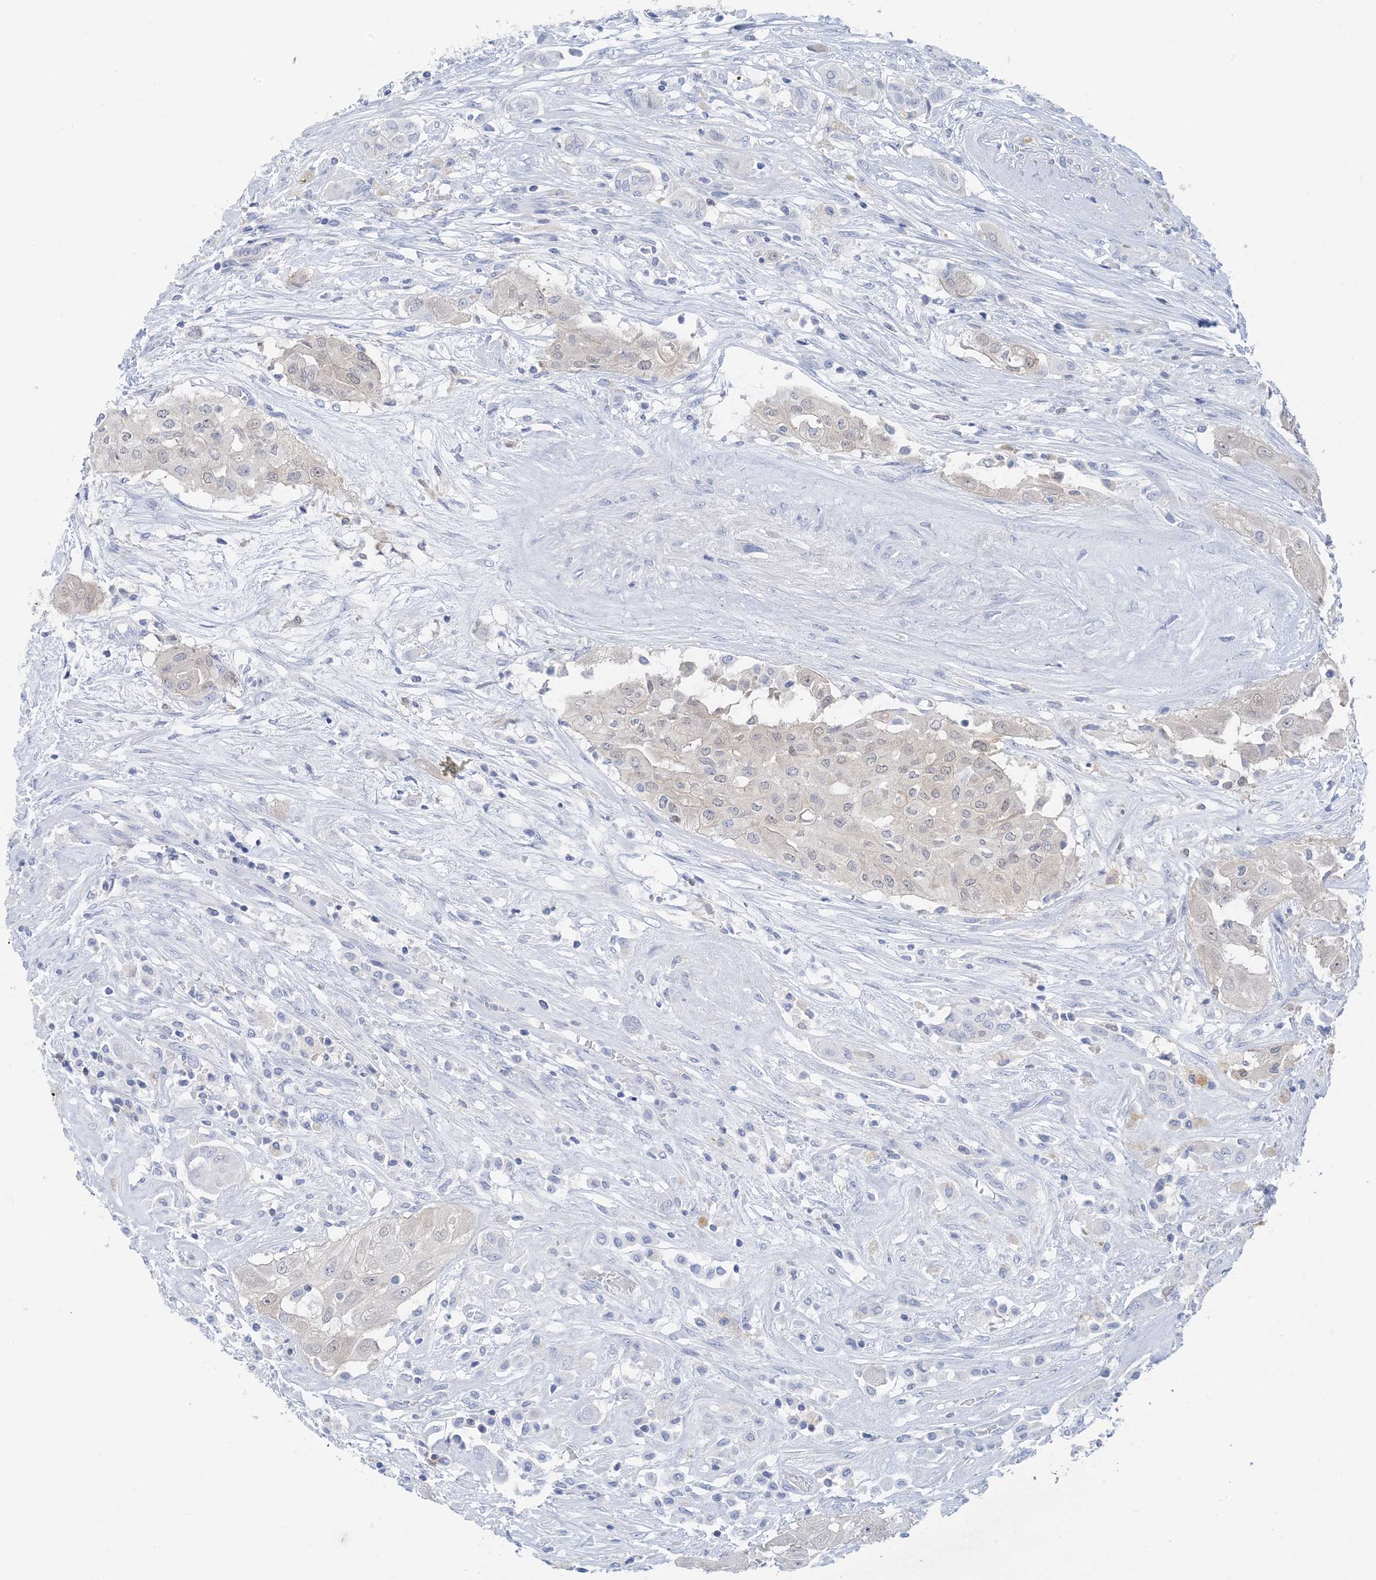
{"staining": {"intensity": "negative", "quantity": "none", "location": "none"}, "tissue": "thyroid cancer", "cell_type": "Tumor cells", "image_type": "cancer", "snomed": [{"axis": "morphology", "description": "Papillary adenocarcinoma, NOS"}, {"axis": "topography", "description": "Thyroid gland"}], "caption": "A high-resolution micrograph shows IHC staining of thyroid papillary adenocarcinoma, which displays no significant positivity in tumor cells. The staining was performed using DAB (3,3'-diaminobenzidine) to visualize the protein expression in brown, while the nuclei were stained in blue with hematoxylin (Magnification: 20x).", "gene": "SH3YL1", "patient": {"sex": "female", "age": 59}}